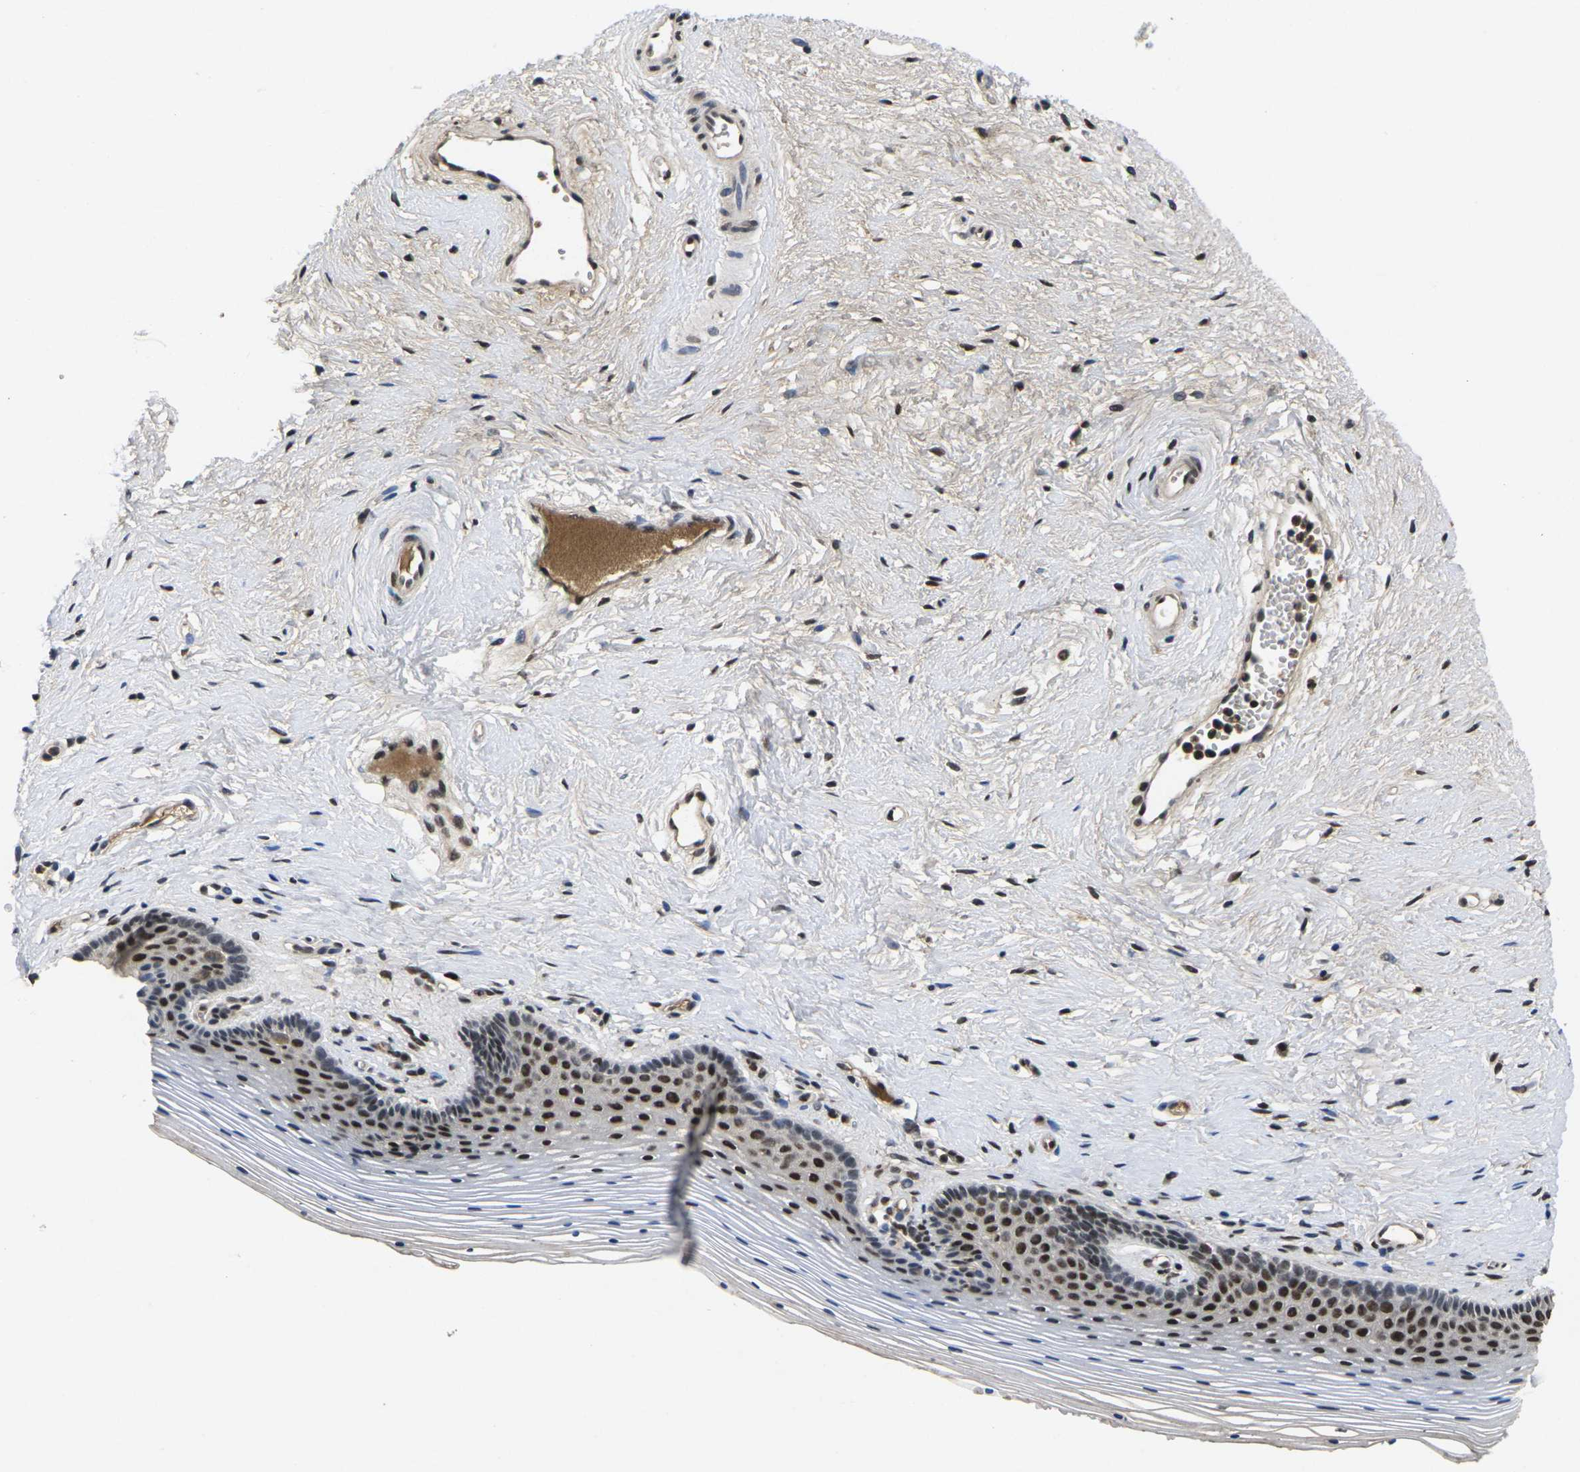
{"staining": {"intensity": "strong", "quantity": "25%-75%", "location": "nuclear"}, "tissue": "vagina", "cell_type": "Squamous epithelial cells", "image_type": "normal", "snomed": [{"axis": "morphology", "description": "Normal tissue, NOS"}, {"axis": "topography", "description": "Vagina"}], "caption": "Immunohistochemical staining of unremarkable human vagina exhibits strong nuclear protein positivity in about 25%-75% of squamous epithelial cells. The staining is performed using DAB brown chromogen to label protein expression. The nuclei are counter-stained blue using hematoxylin.", "gene": "GTF2E1", "patient": {"sex": "female", "age": 32}}